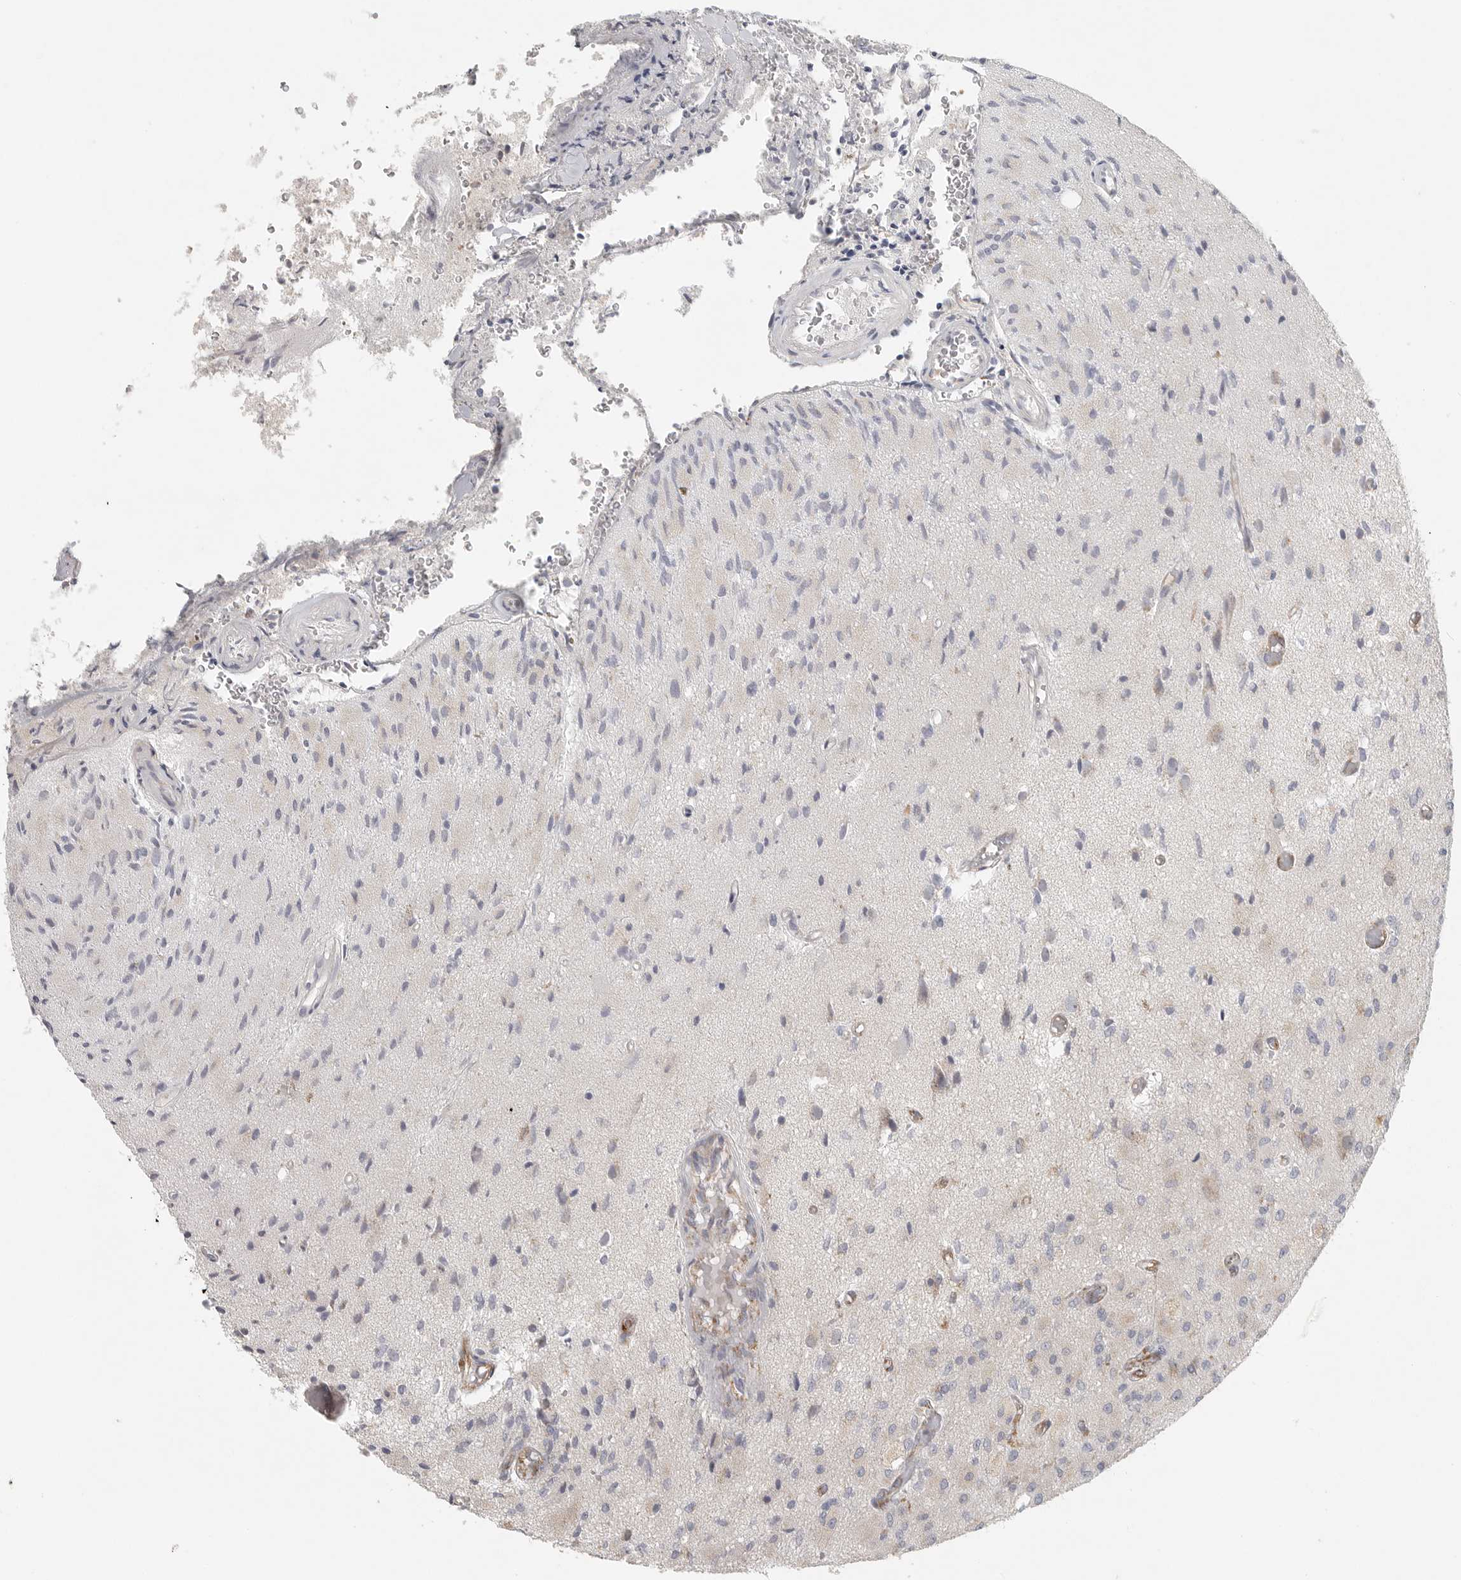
{"staining": {"intensity": "negative", "quantity": "none", "location": "none"}, "tissue": "glioma", "cell_type": "Tumor cells", "image_type": "cancer", "snomed": [{"axis": "morphology", "description": "Normal tissue, NOS"}, {"axis": "morphology", "description": "Glioma, malignant, High grade"}, {"axis": "topography", "description": "Cerebral cortex"}], "caption": "The image reveals no staining of tumor cells in malignant glioma (high-grade).", "gene": "SLC25A26", "patient": {"sex": "male", "age": 77}}